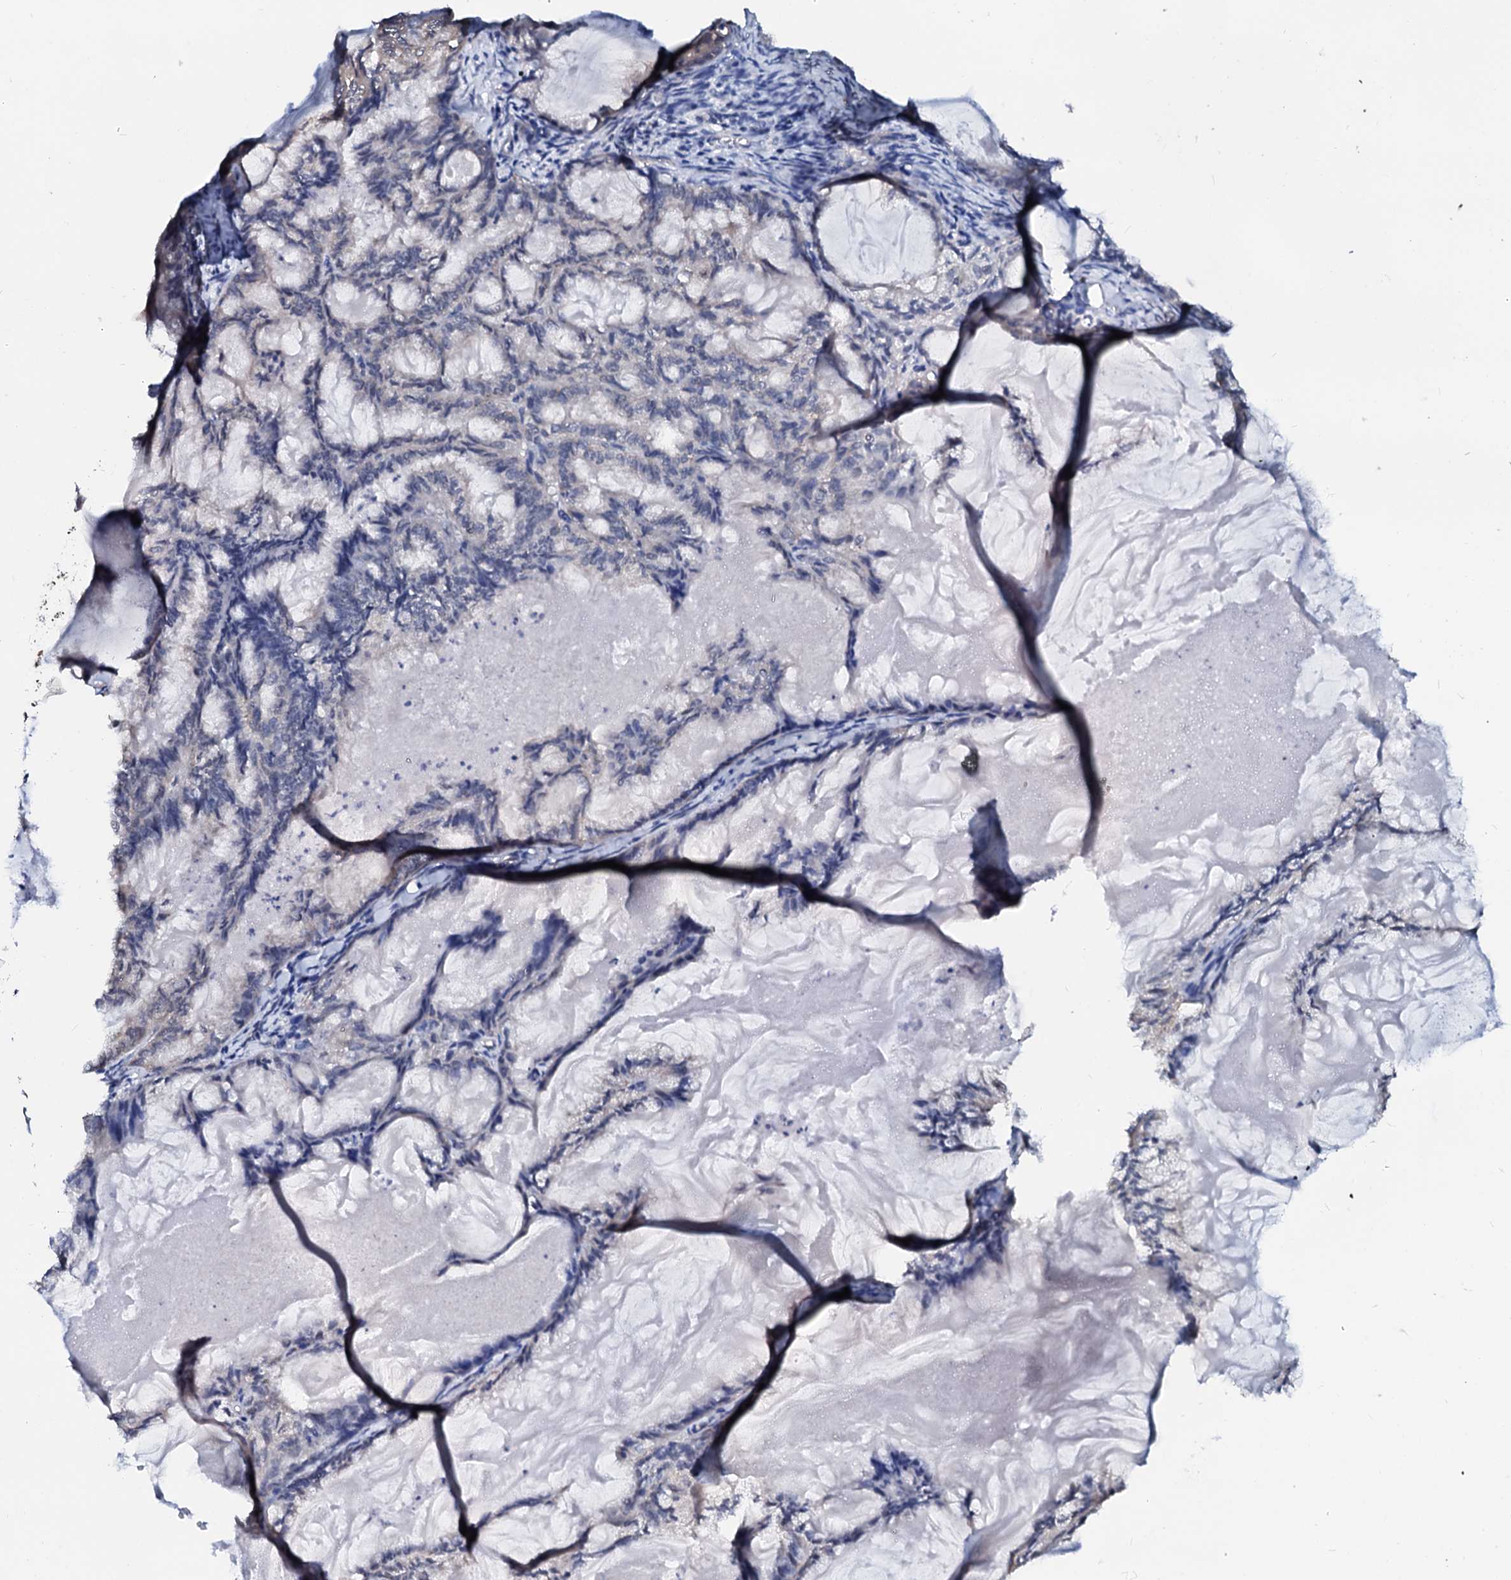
{"staining": {"intensity": "negative", "quantity": "none", "location": "none"}, "tissue": "endometrial cancer", "cell_type": "Tumor cells", "image_type": "cancer", "snomed": [{"axis": "morphology", "description": "Adenocarcinoma, NOS"}, {"axis": "topography", "description": "Endometrium"}], "caption": "Tumor cells show no significant protein positivity in endometrial cancer (adenocarcinoma).", "gene": "CSN2", "patient": {"sex": "female", "age": 86}}